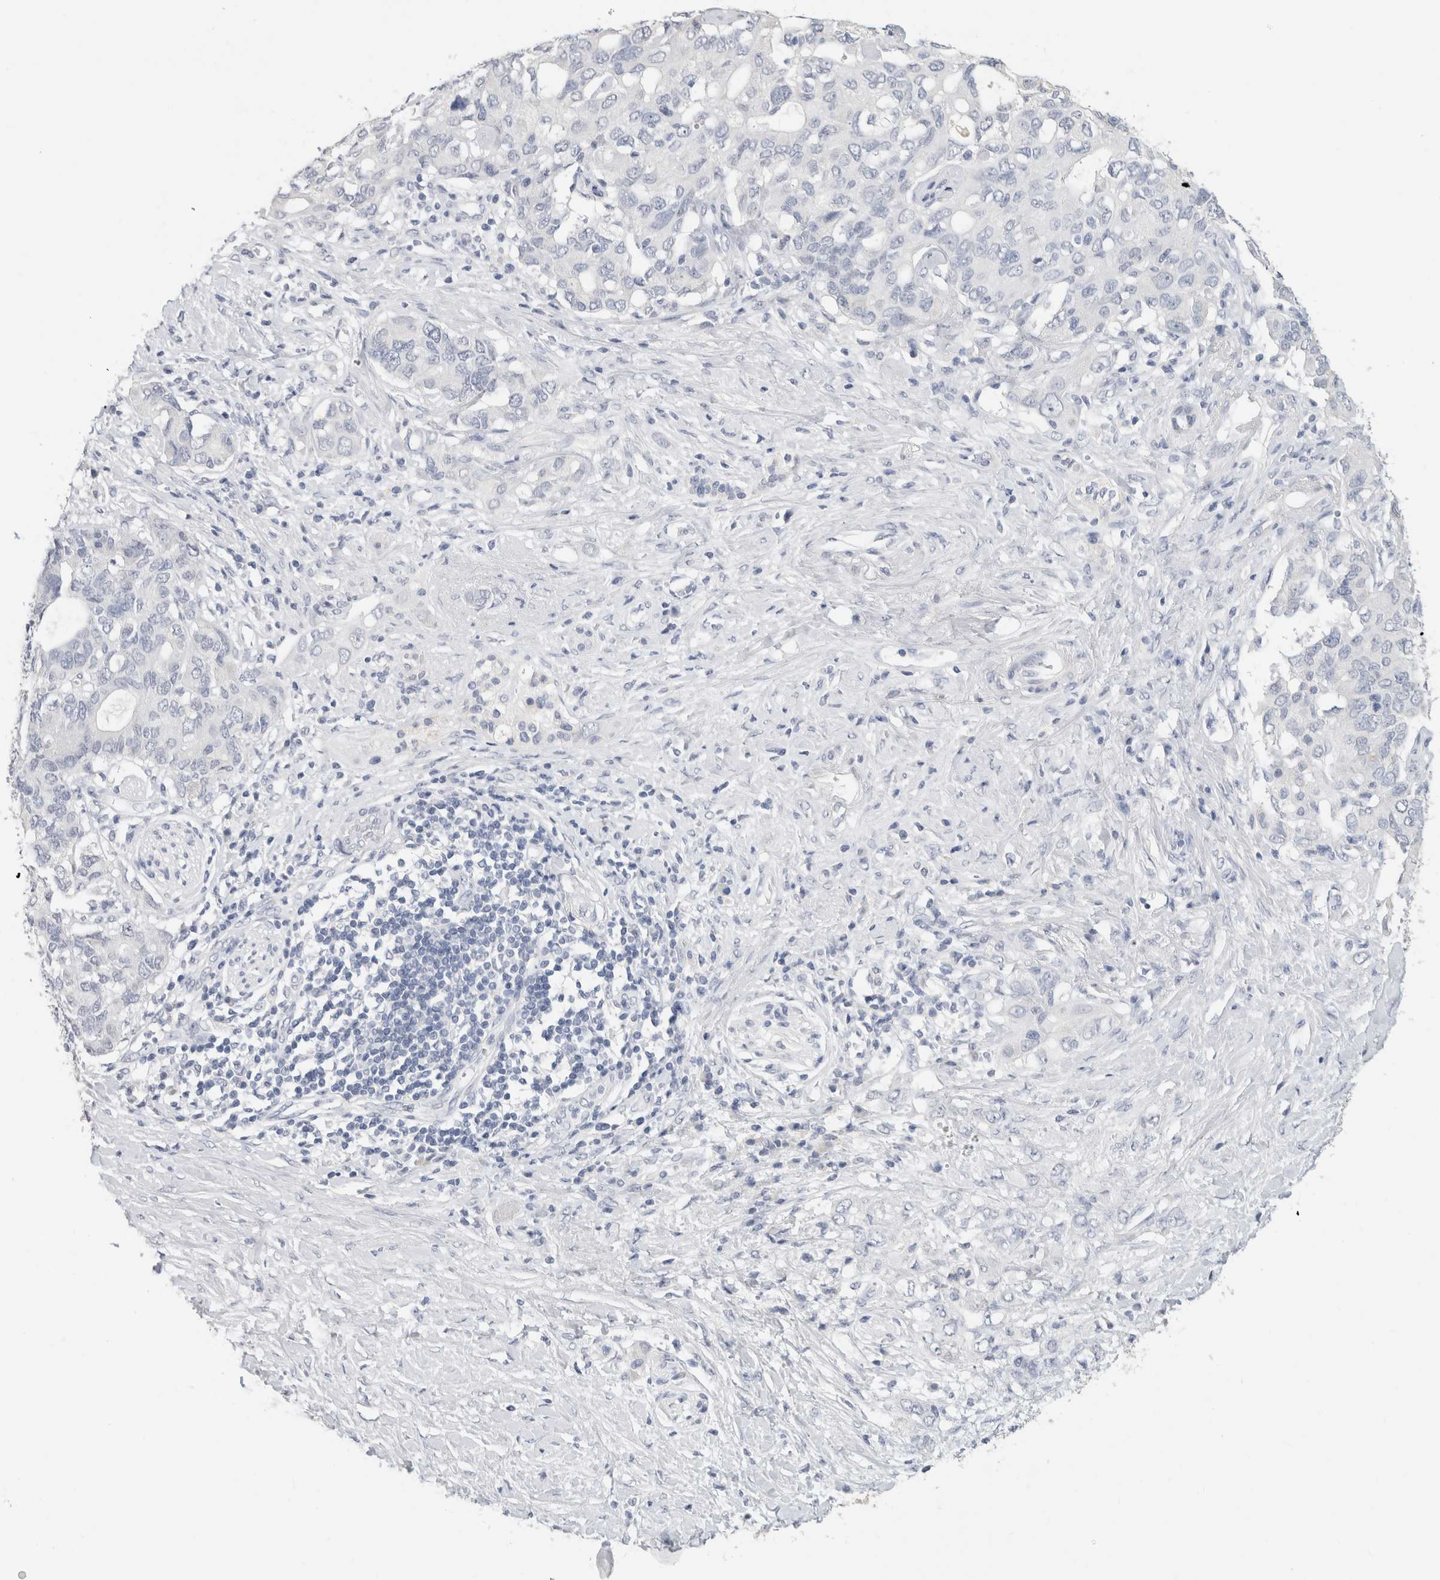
{"staining": {"intensity": "negative", "quantity": "none", "location": "none"}, "tissue": "pancreatic cancer", "cell_type": "Tumor cells", "image_type": "cancer", "snomed": [{"axis": "morphology", "description": "Adenocarcinoma, NOS"}, {"axis": "topography", "description": "Pancreas"}], "caption": "High power microscopy histopathology image of an IHC histopathology image of pancreatic cancer (adenocarcinoma), revealing no significant expression in tumor cells. (Brightfield microscopy of DAB immunohistochemistry (IHC) at high magnification).", "gene": "BCAN", "patient": {"sex": "female", "age": 56}}